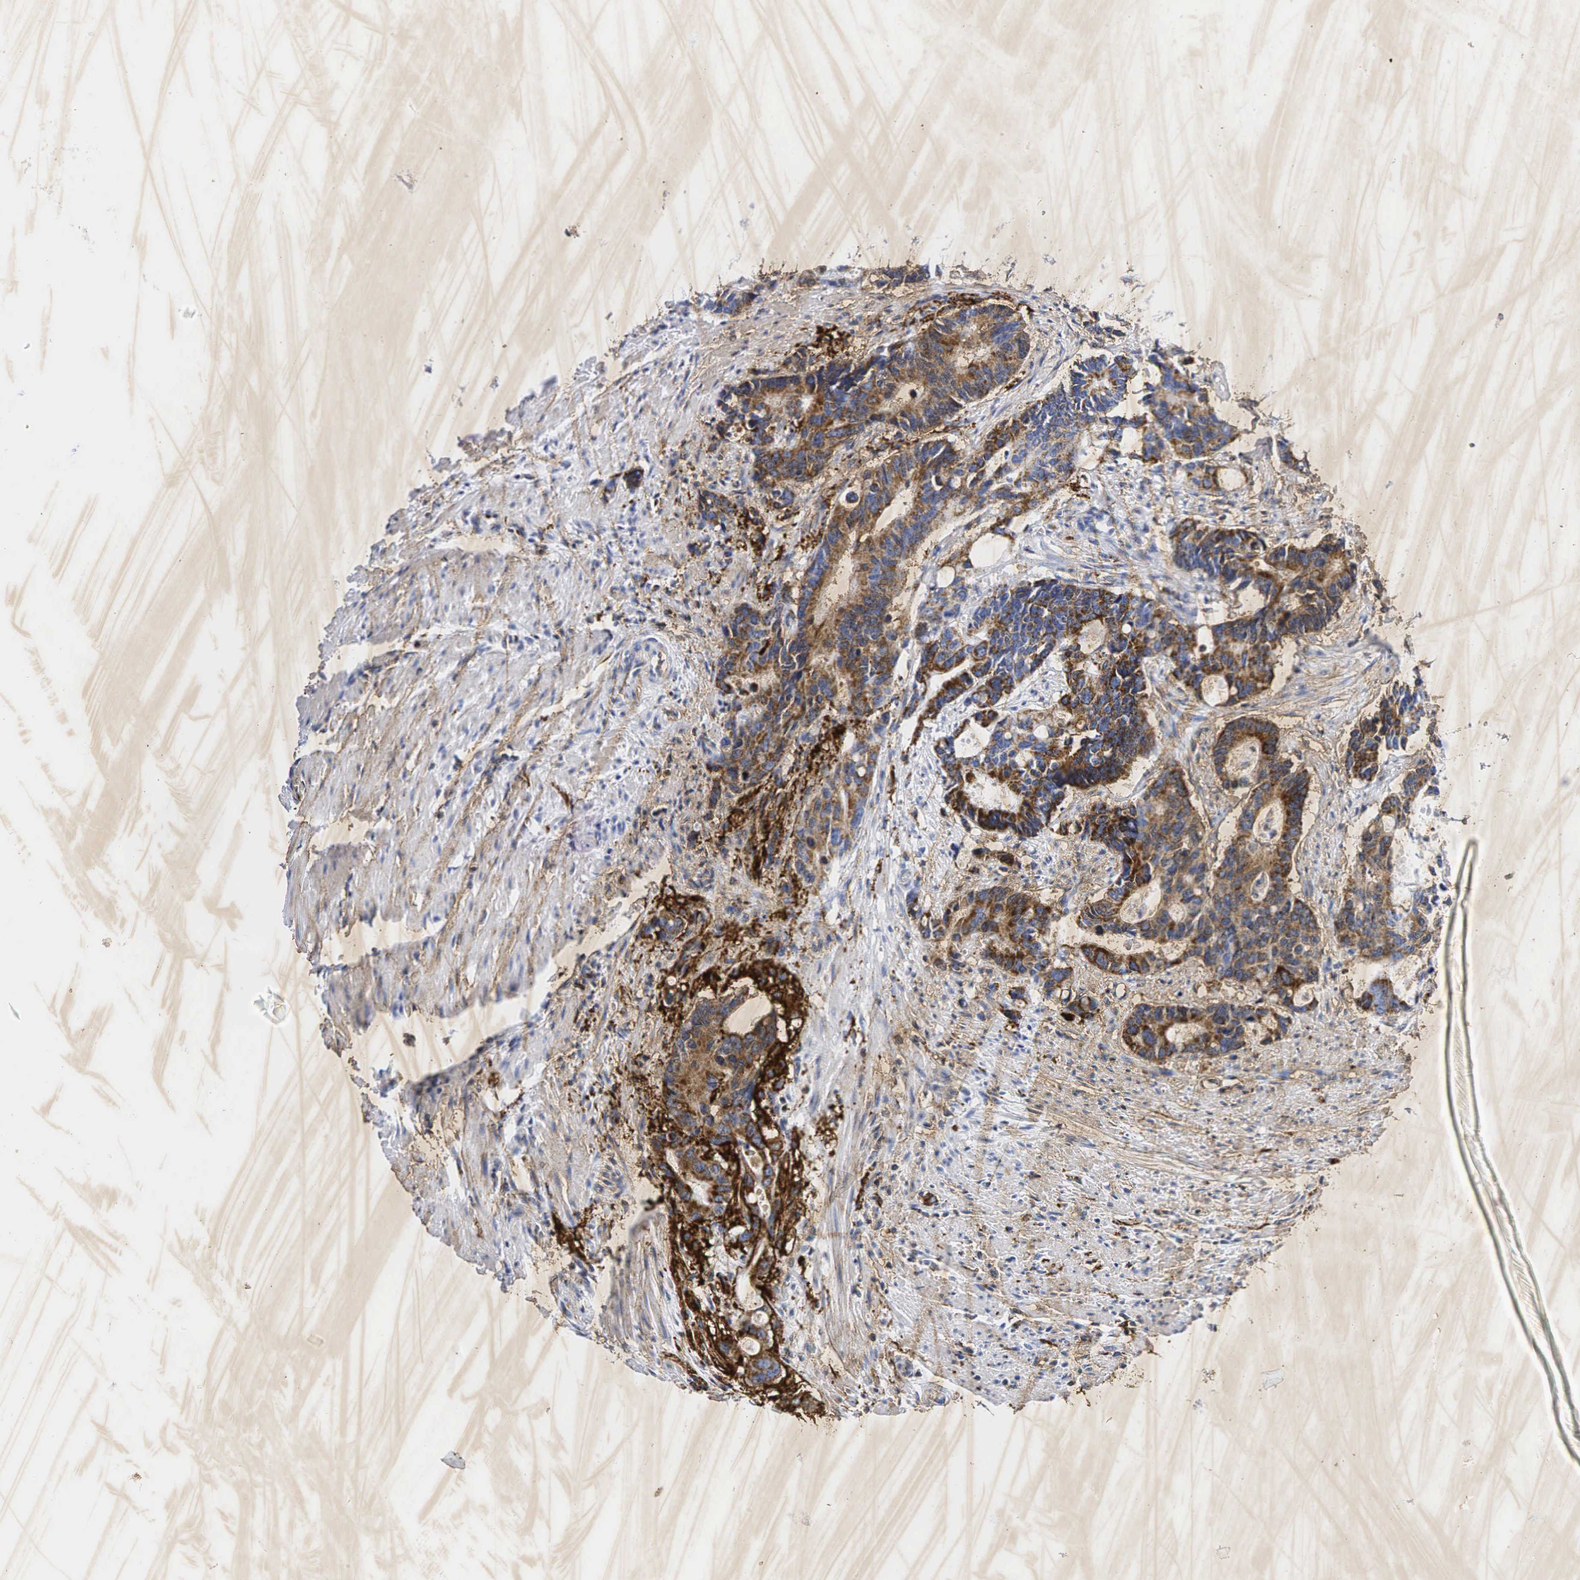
{"staining": {"intensity": "strong", "quantity": ">75%", "location": "cytoplasmic/membranous"}, "tissue": "colorectal cancer", "cell_type": "Tumor cells", "image_type": "cancer", "snomed": [{"axis": "morphology", "description": "Adenocarcinoma, NOS"}, {"axis": "topography", "description": "Colon"}], "caption": "High-power microscopy captured an IHC photomicrograph of colorectal adenocarcinoma, revealing strong cytoplasmic/membranous expression in approximately >75% of tumor cells.", "gene": "SYP", "patient": {"sex": "male", "age": 49}}